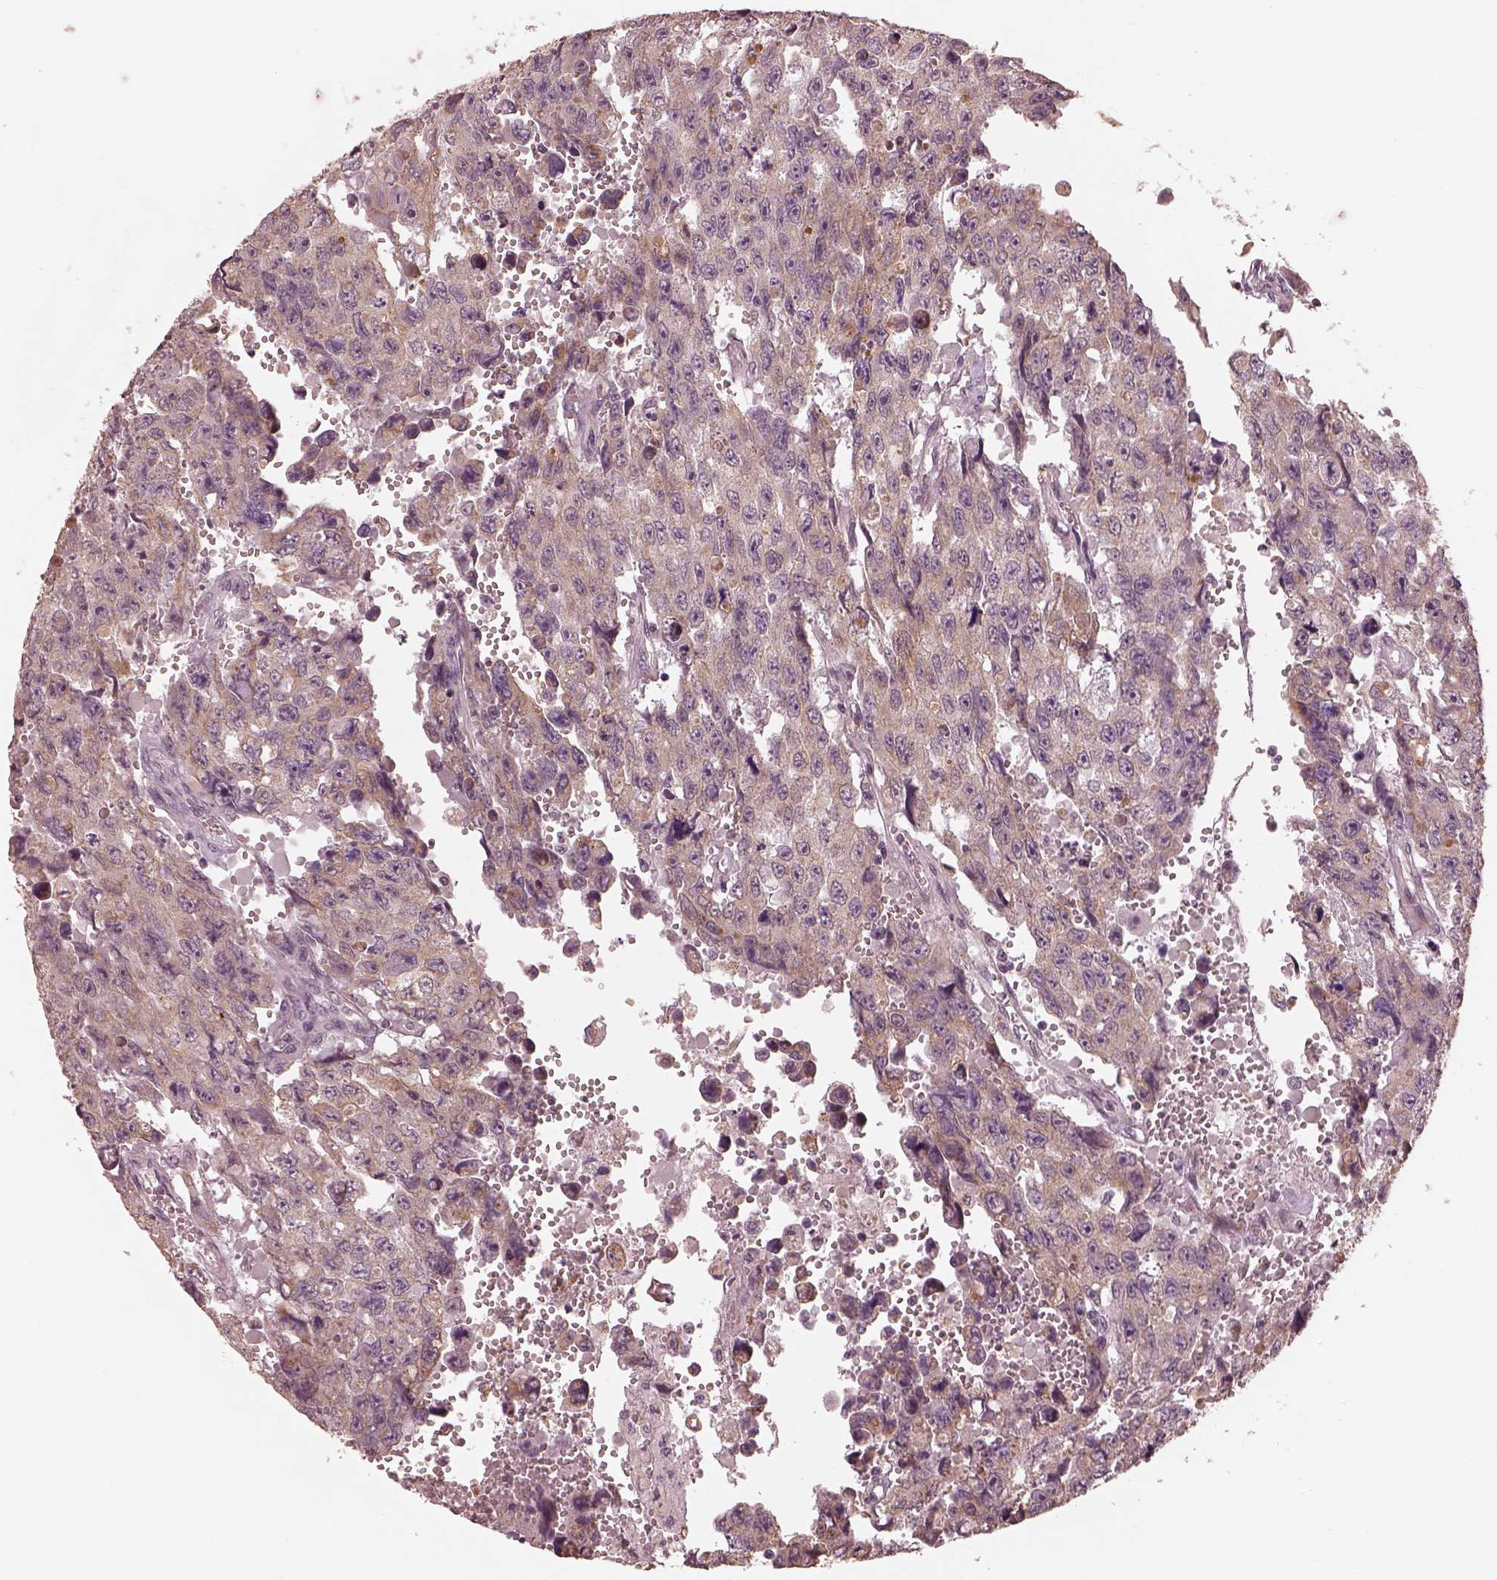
{"staining": {"intensity": "weak", "quantity": "25%-75%", "location": "cytoplasmic/membranous"}, "tissue": "testis cancer", "cell_type": "Tumor cells", "image_type": "cancer", "snomed": [{"axis": "morphology", "description": "Seminoma, NOS"}, {"axis": "topography", "description": "Testis"}], "caption": "This is a micrograph of immunohistochemistry staining of testis cancer (seminoma), which shows weak expression in the cytoplasmic/membranous of tumor cells.", "gene": "SLC25A46", "patient": {"sex": "male", "age": 26}}